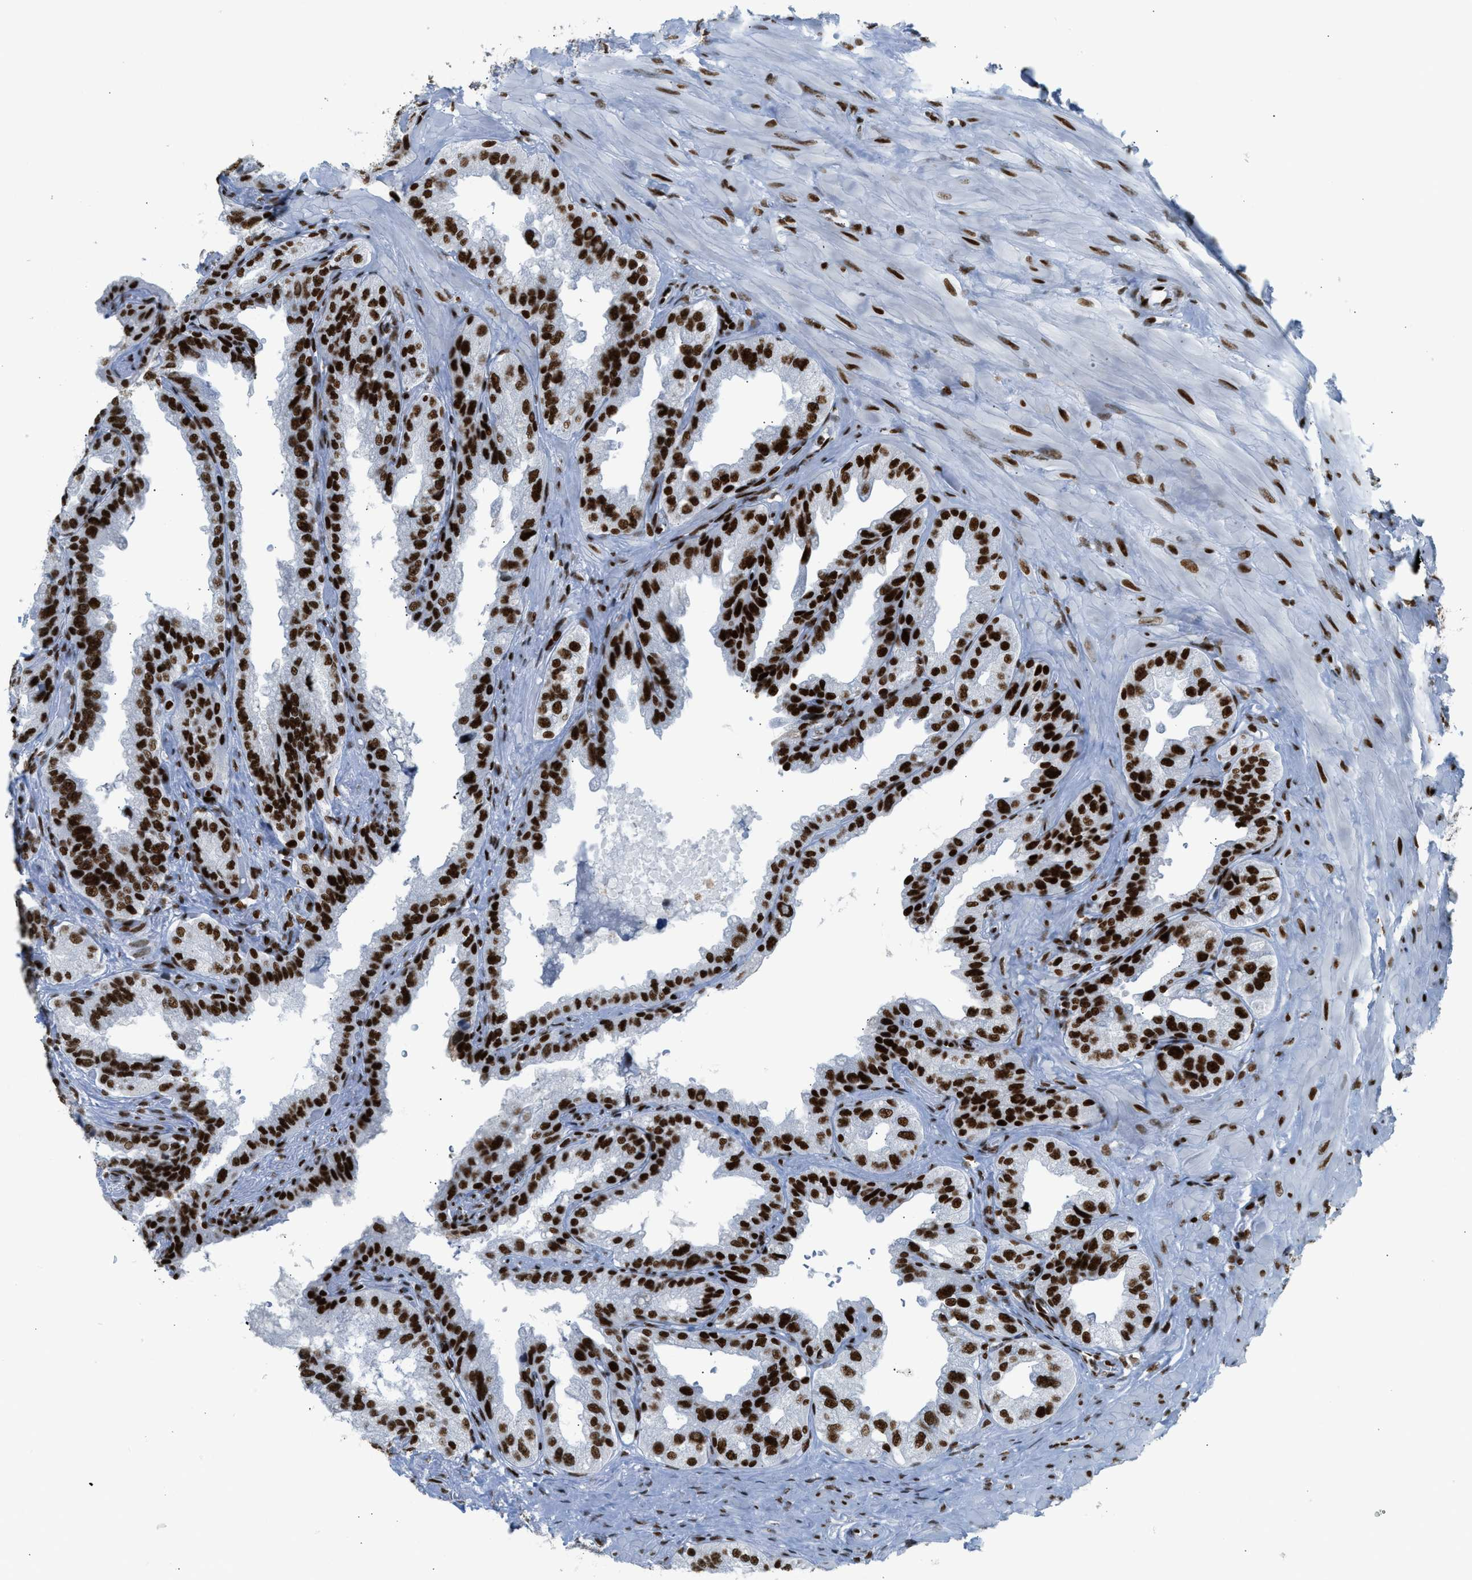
{"staining": {"intensity": "strong", "quantity": ">75%", "location": "nuclear"}, "tissue": "seminal vesicle", "cell_type": "Glandular cells", "image_type": "normal", "snomed": [{"axis": "morphology", "description": "Normal tissue, NOS"}, {"axis": "topography", "description": "Seminal veicle"}], "caption": "Immunohistochemical staining of normal human seminal vesicle exhibits strong nuclear protein staining in about >75% of glandular cells. The protein is shown in brown color, while the nuclei are stained blue.", "gene": "PIF1", "patient": {"sex": "male", "age": 68}}